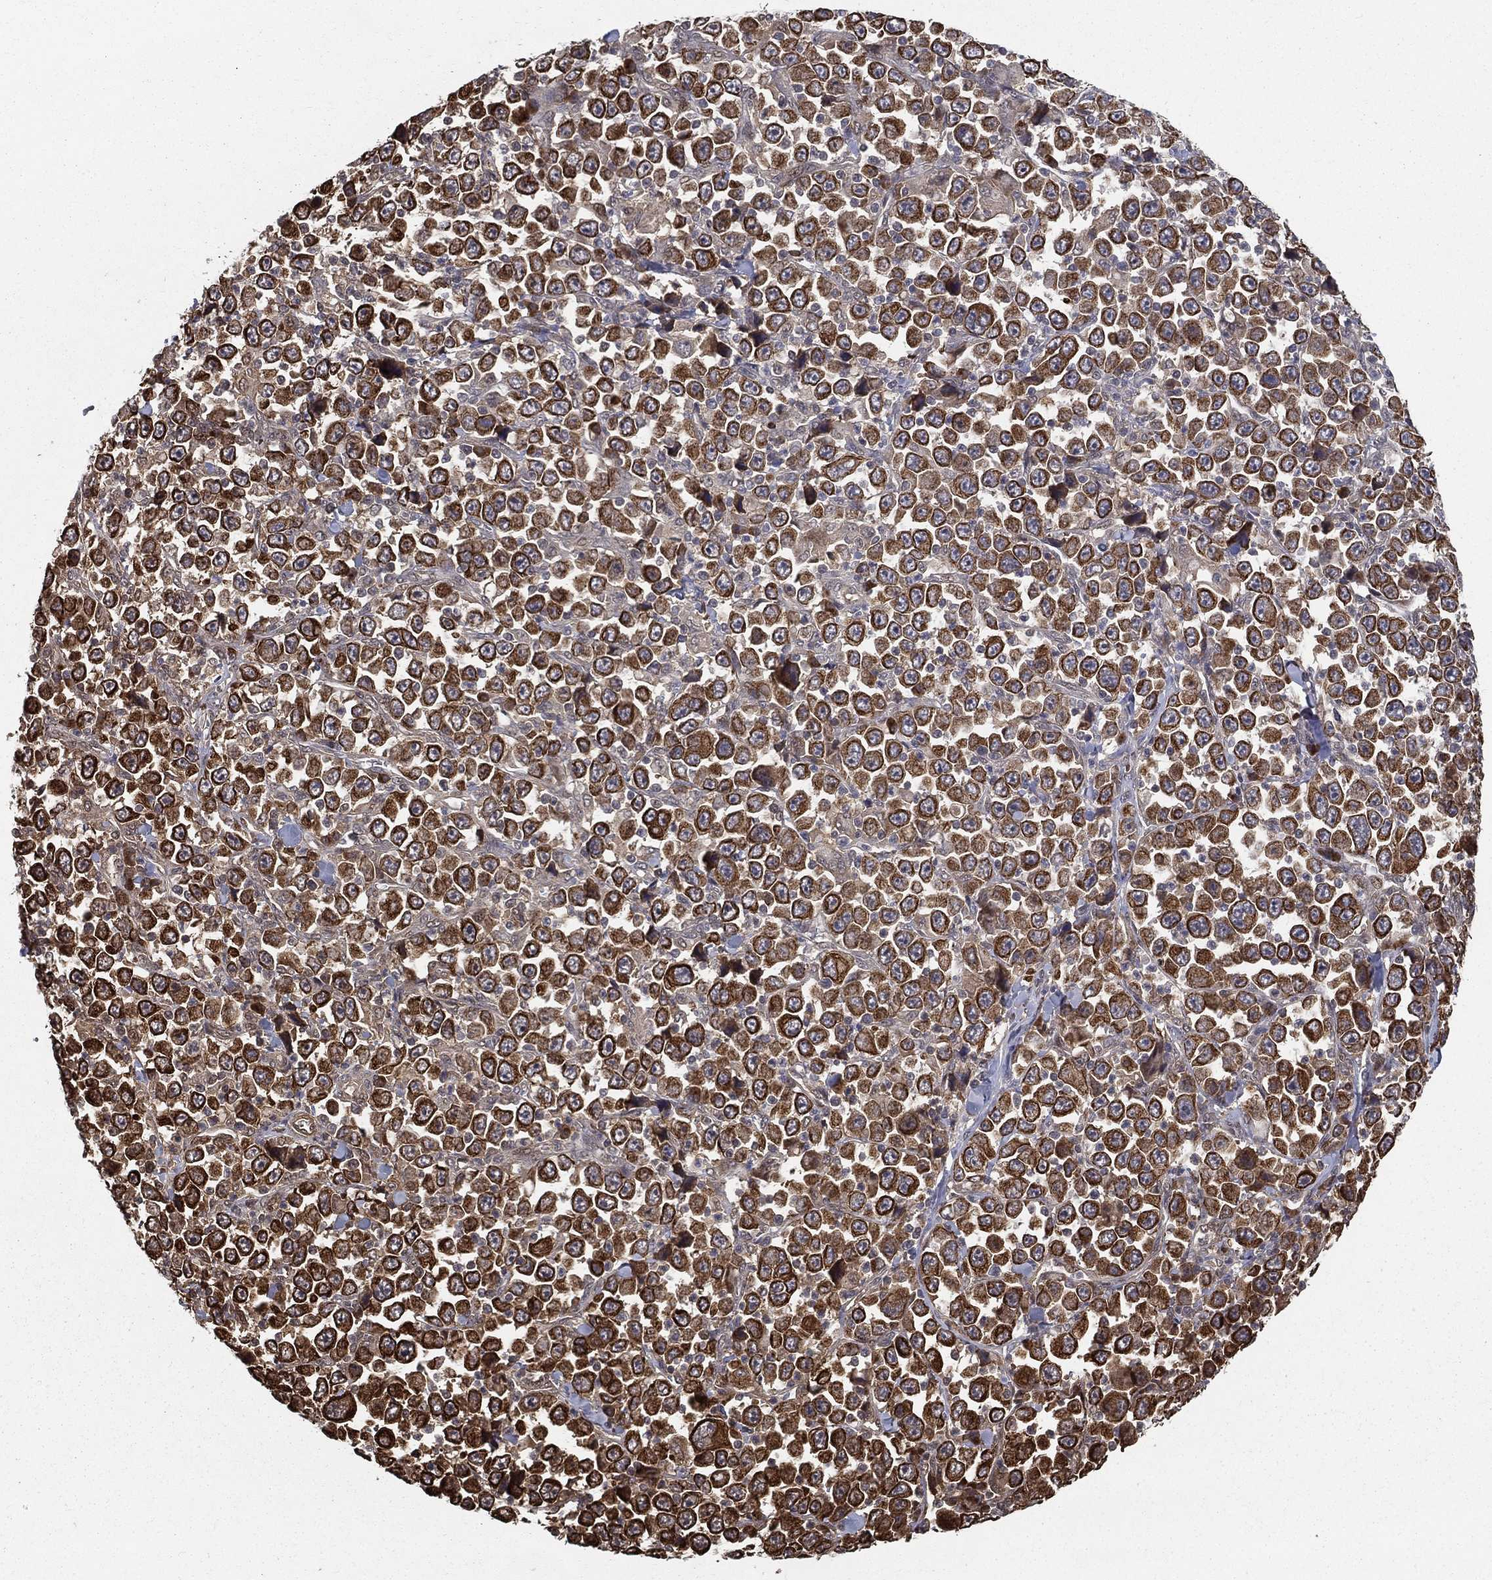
{"staining": {"intensity": "strong", "quantity": "25%-75%", "location": "cytoplasmic/membranous"}, "tissue": "stomach cancer", "cell_type": "Tumor cells", "image_type": "cancer", "snomed": [{"axis": "morphology", "description": "Normal tissue, NOS"}, {"axis": "morphology", "description": "Adenocarcinoma, NOS"}, {"axis": "topography", "description": "Stomach, upper"}, {"axis": "topography", "description": "Stomach"}], "caption": "This histopathology image demonstrates stomach cancer stained with immunohistochemistry (IHC) to label a protein in brown. The cytoplasmic/membranous of tumor cells show strong positivity for the protein. Nuclei are counter-stained blue.", "gene": "SLC6A6", "patient": {"sex": "male", "age": 59}}